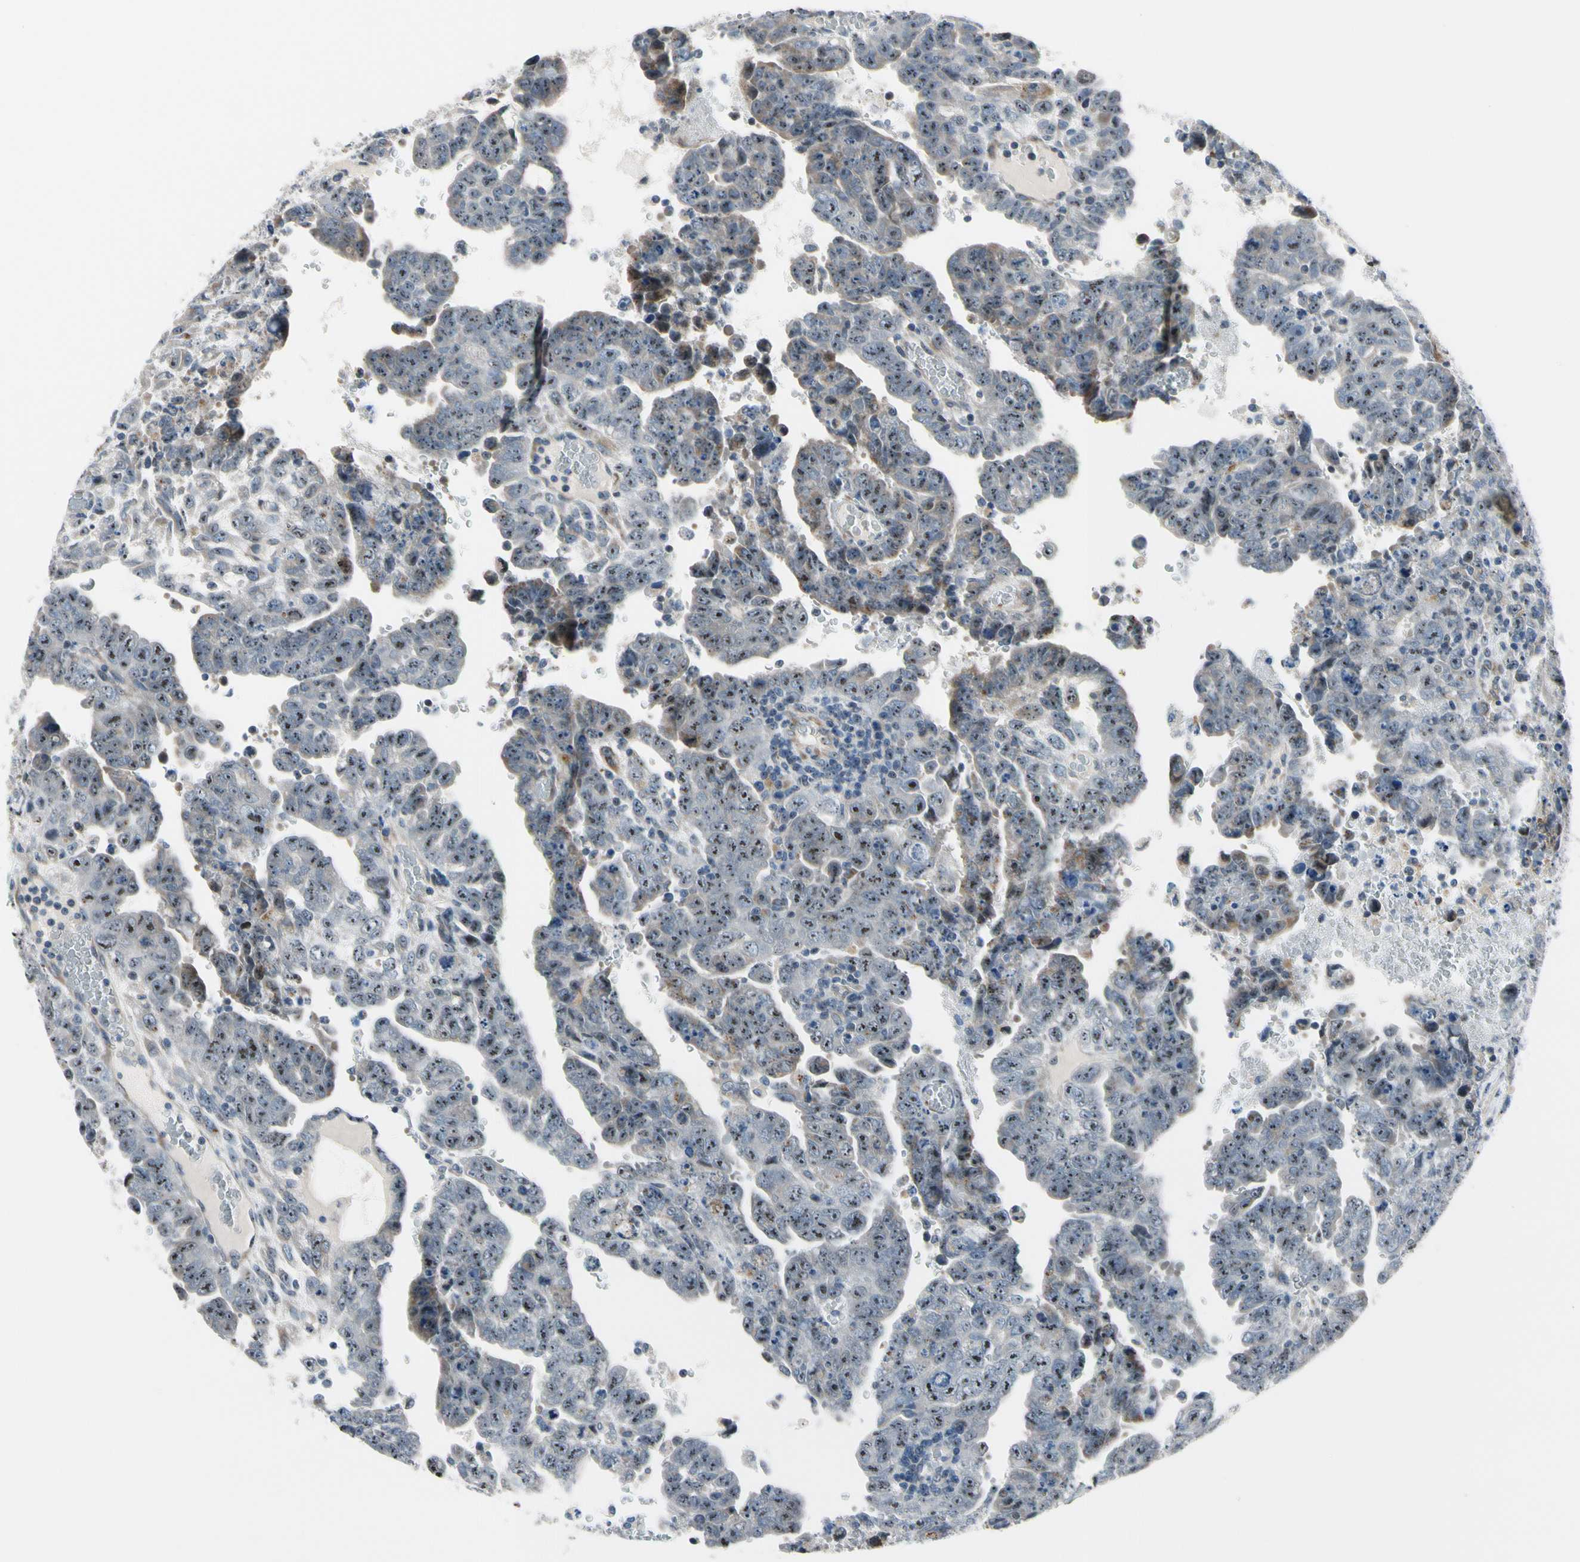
{"staining": {"intensity": "weak", "quantity": ">75%", "location": "cytoplasmic/membranous"}, "tissue": "testis cancer", "cell_type": "Tumor cells", "image_type": "cancer", "snomed": [{"axis": "morphology", "description": "Carcinoma, Embryonal, NOS"}, {"axis": "topography", "description": "Testis"}], "caption": "Immunohistochemistry (DAB) staining of human testis cancer reveals weak cytoplasmic/membranous protein staining in approximately >75% of tumor cells. (Stains: DAB in brown, nuclei in blue, Microscopy: brightfield microscopy at high magnification).", "gene": "TMED7", "patient": {"sex": "male", "age": 28}}